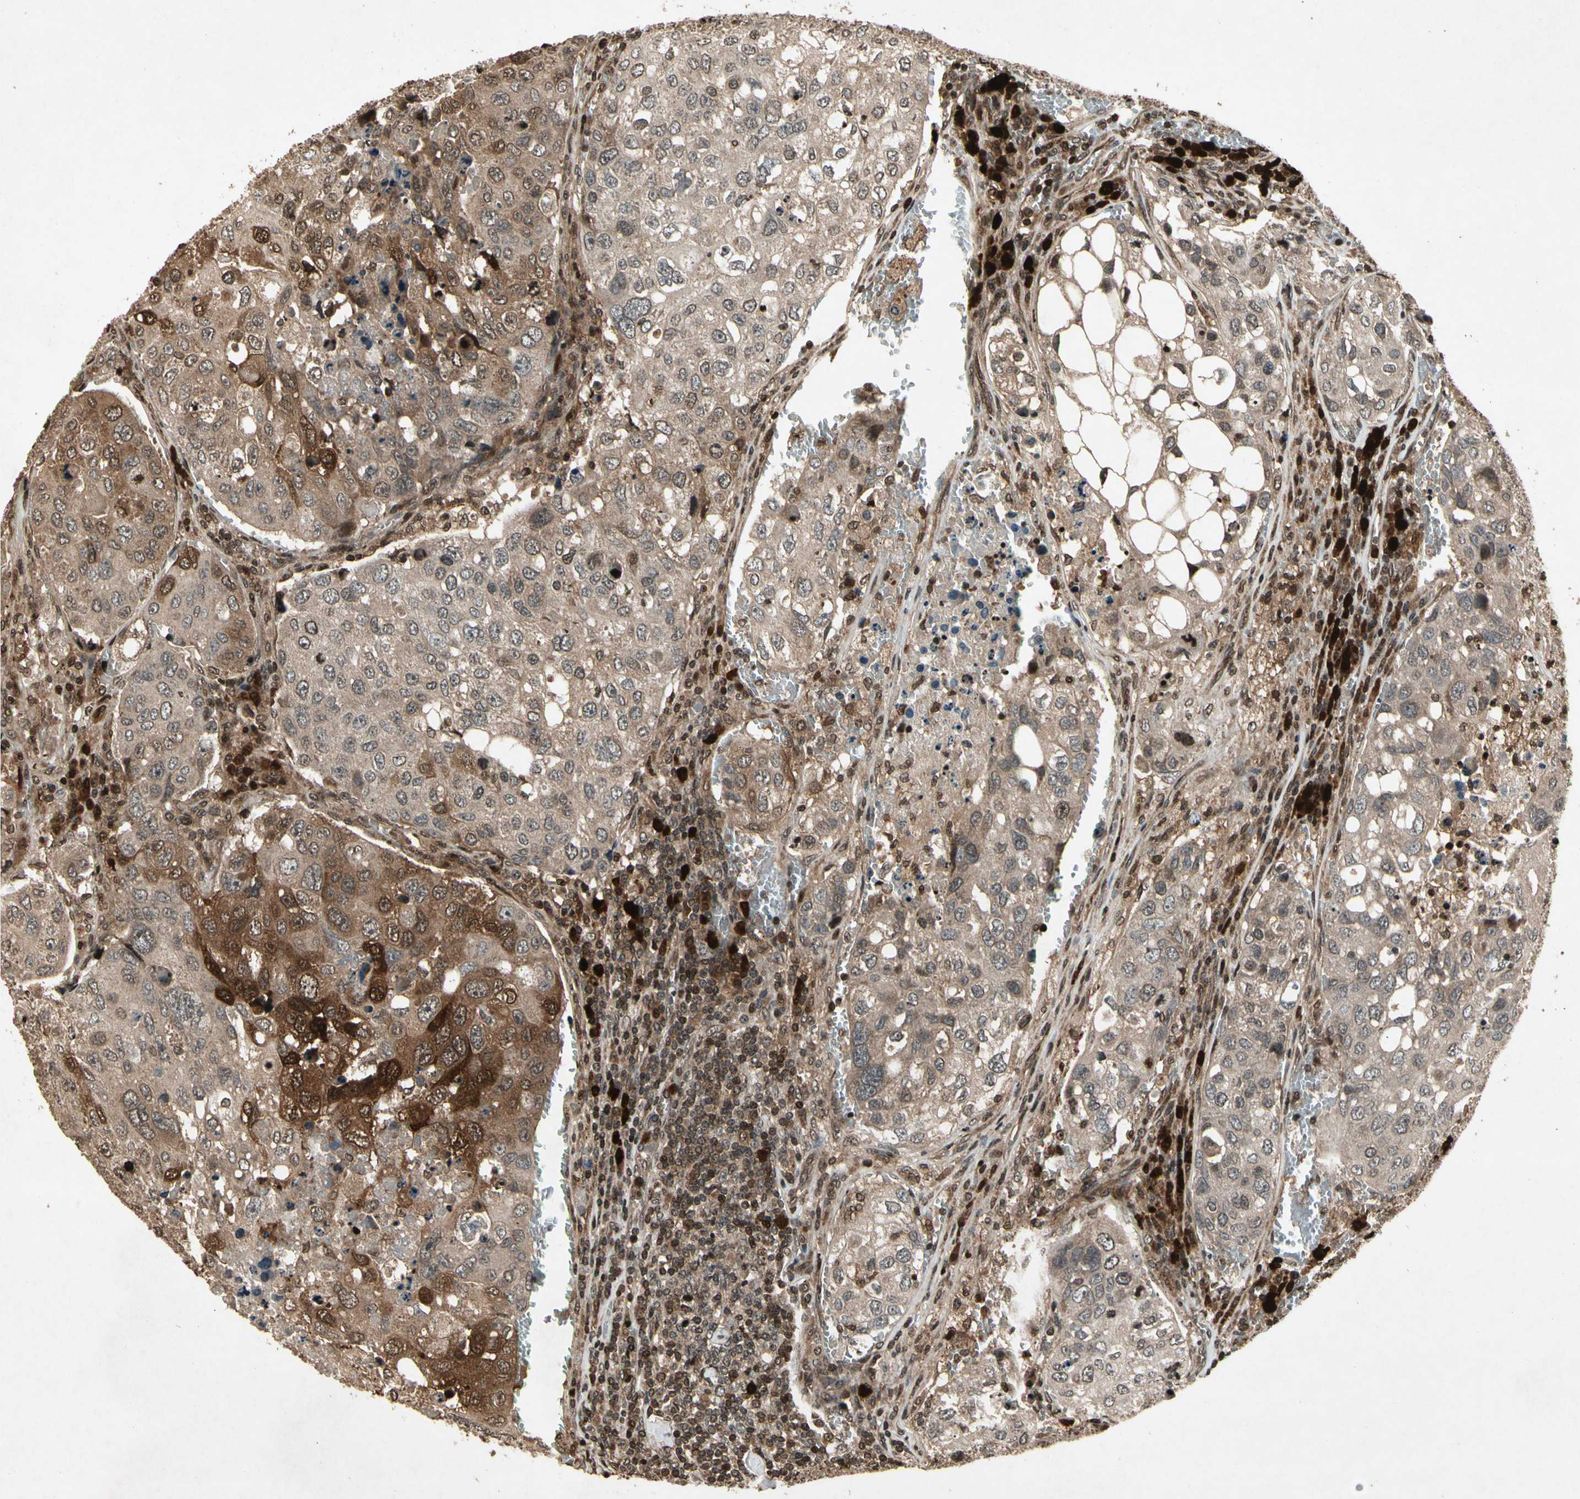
{"staining": {"intensity": "moderate", "quantity": ">75%", "location": "cytoplasmic/membranous"}, "tissue": "urothelial cancer", "cell_type": "Tumor cells", "image_type": "cancer", "snomed": [{"axis": "morphology", "description": "Urothelial carcinoma, High grade"}, {"axis": "topography", "description": "Lymph node"}, {"axis": "topography", "description": "Urinary bladder"}], "caption": "Human urothelial carcinoma (high-grade) stained for a protein (brown) demonstrates moderate cytoplasmic/membranous positive positivity in about >75% of tumor cells.", "gene": "GLRX", "patient": {"sex": "male", "age": 51}}